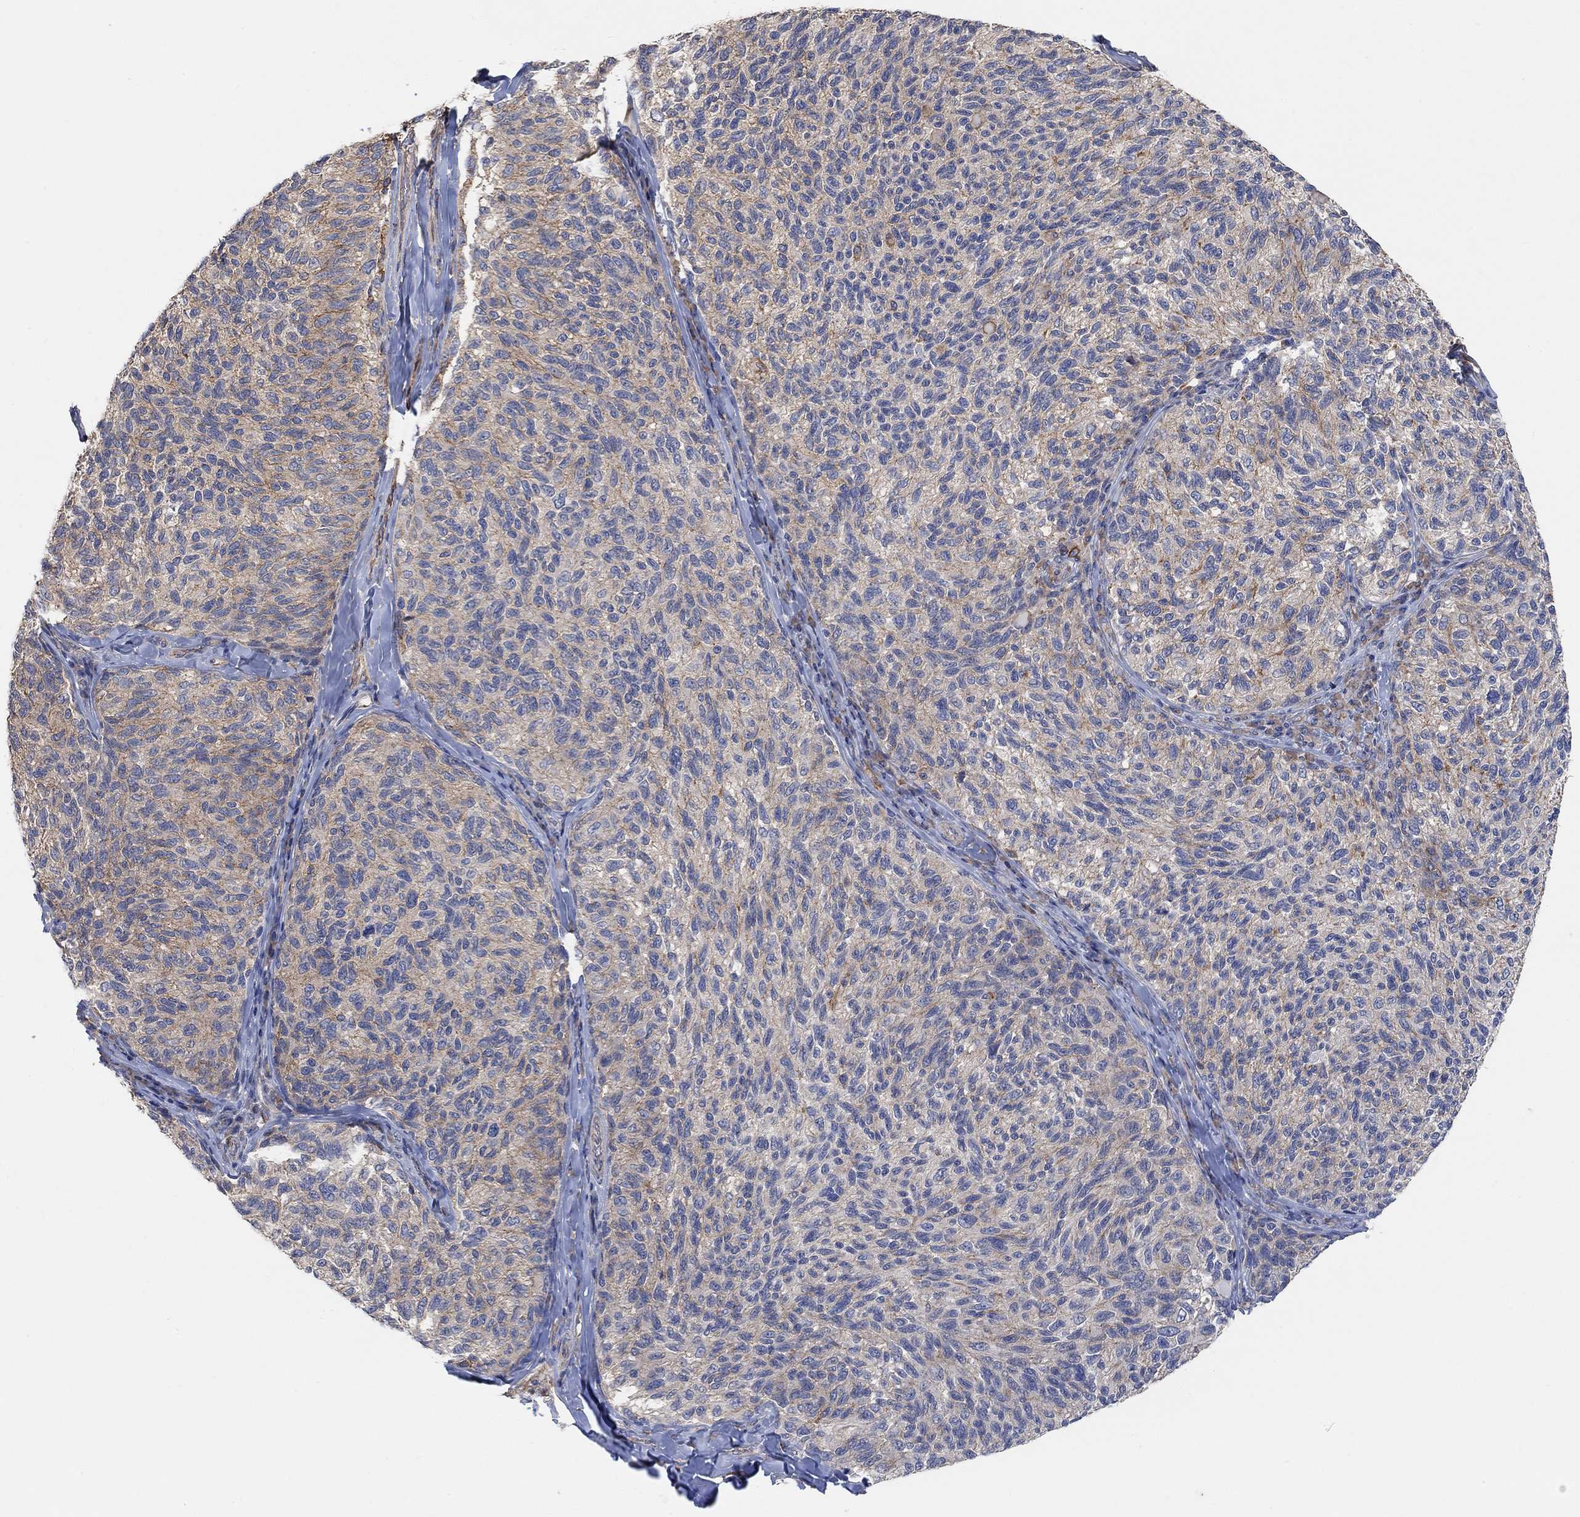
{"staining": {"intensity": "moderate", "quantity": "<25%", "location": "cytoplasmic/membranous"}, "tissue": "melanoma", "cell_type": "Tumor cells", "image_type": "cancer", "snomed": [{"axis": "morphology", "description": "Malignant melanoma, NOS"}, {"axis": "topography", "description": "Skin"}], "caption": "Immunohistochemical staining of malignant melanoma shows moderate cytoplasmic/membranous protein staining in about <25% of tumor cells. (brown staining indicates protein expression, while blue staining denotes nuclei).", "gene": "SYT16", "patient": {"sex": "female", "age": 73}}